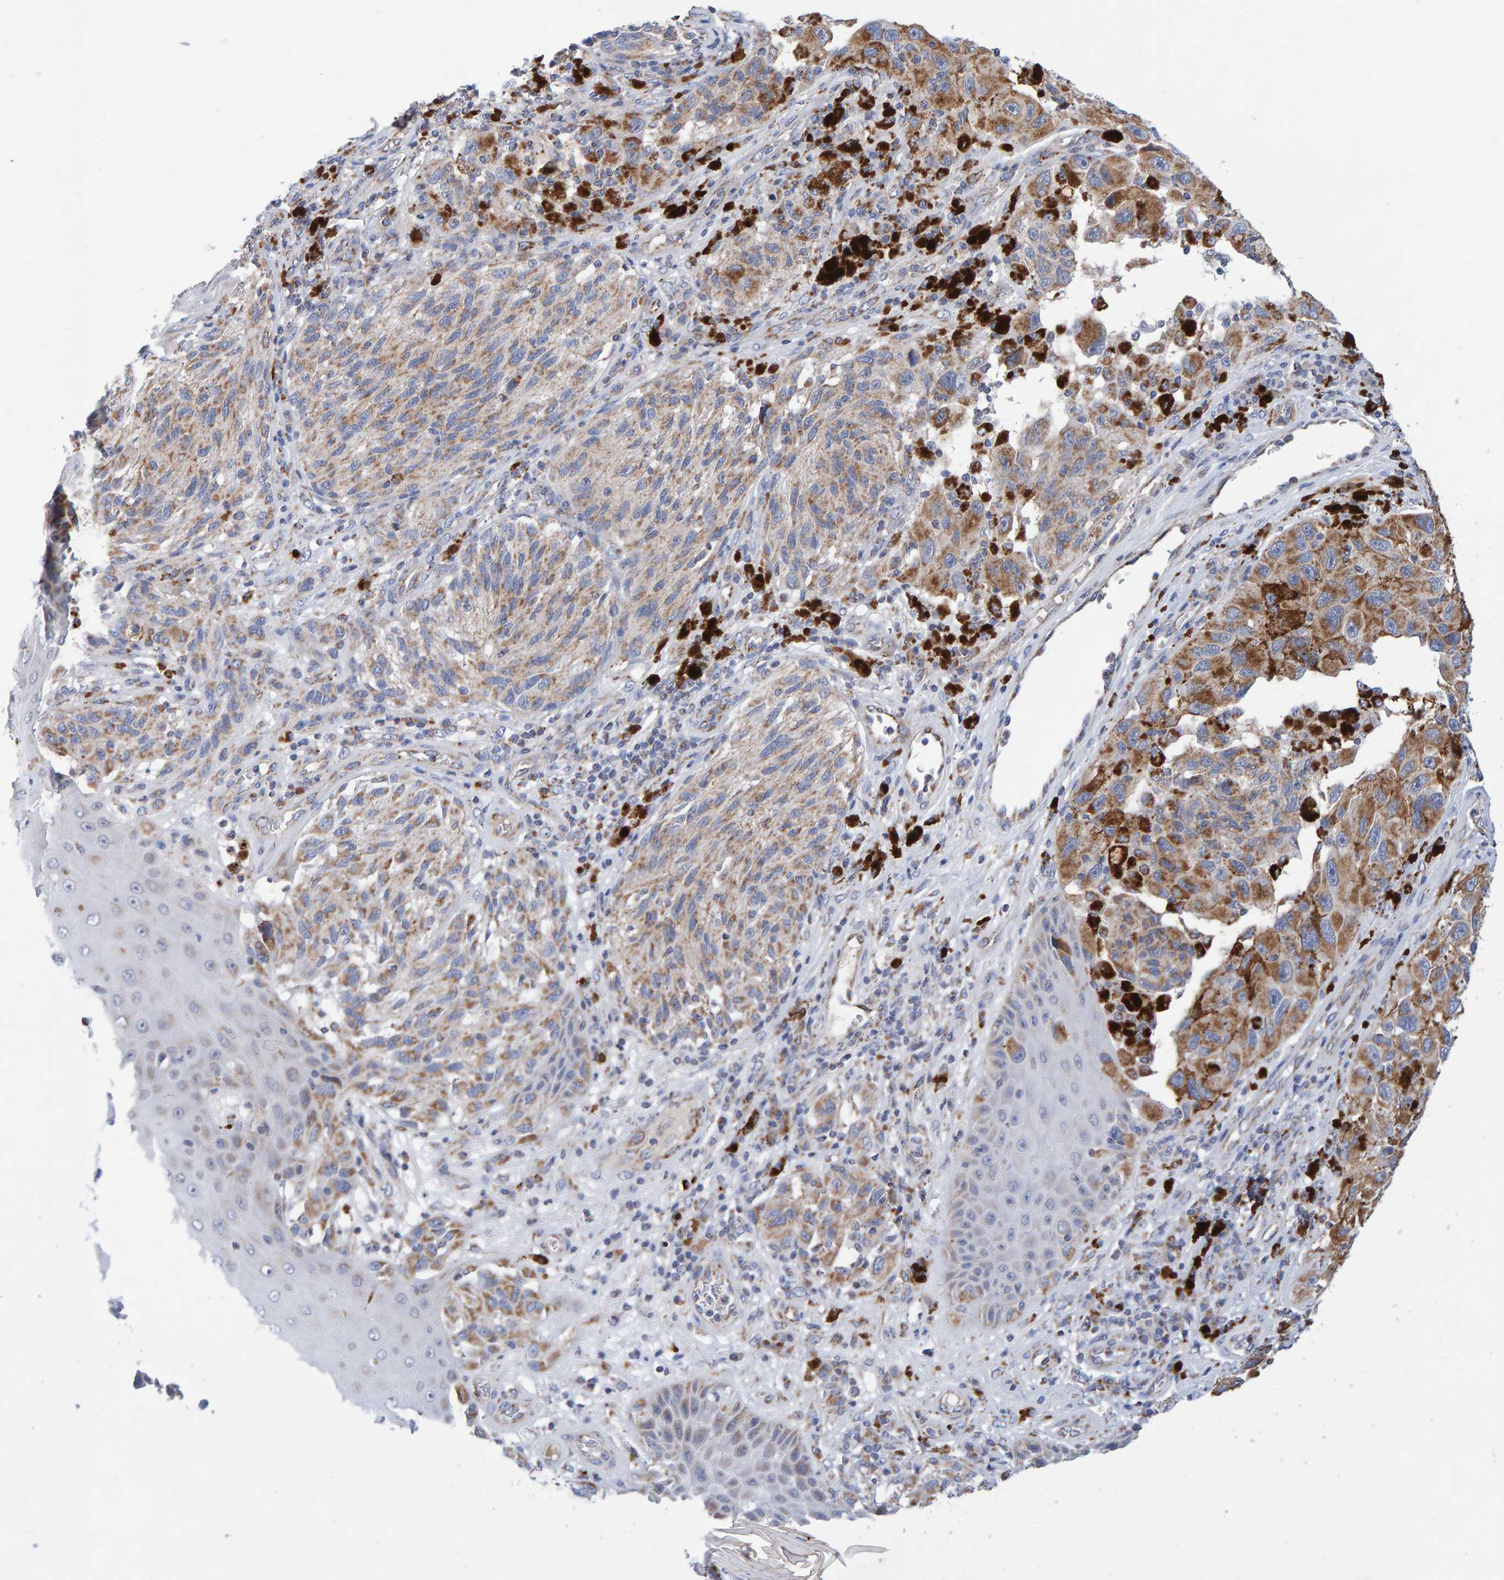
{"staining": {"intensity": "moderate", "quantity": ">75%", "location": "cytoplasmic/membranous"}, "tissue": "melanoma", "cell_type": "Tumor cells", "image_type": "cancer", "snomed": [{"axis": "morphology", "description": "Malignant melanoma, NOS"}, {"axis": "topography", "description": "Skin"}], "caption": "High-power microscopy captured an IHC histopathology image of malignant melanoma, revealing moderate cytoplasmic/membranous expression in about >75% of tumor cells. Using DAB (brown) and hematoxylin (blue) stains, captured at high magnification using brightfield microscopy.", "gene": "EFR3A", "patient": {"sex": "female", "age": 73}}